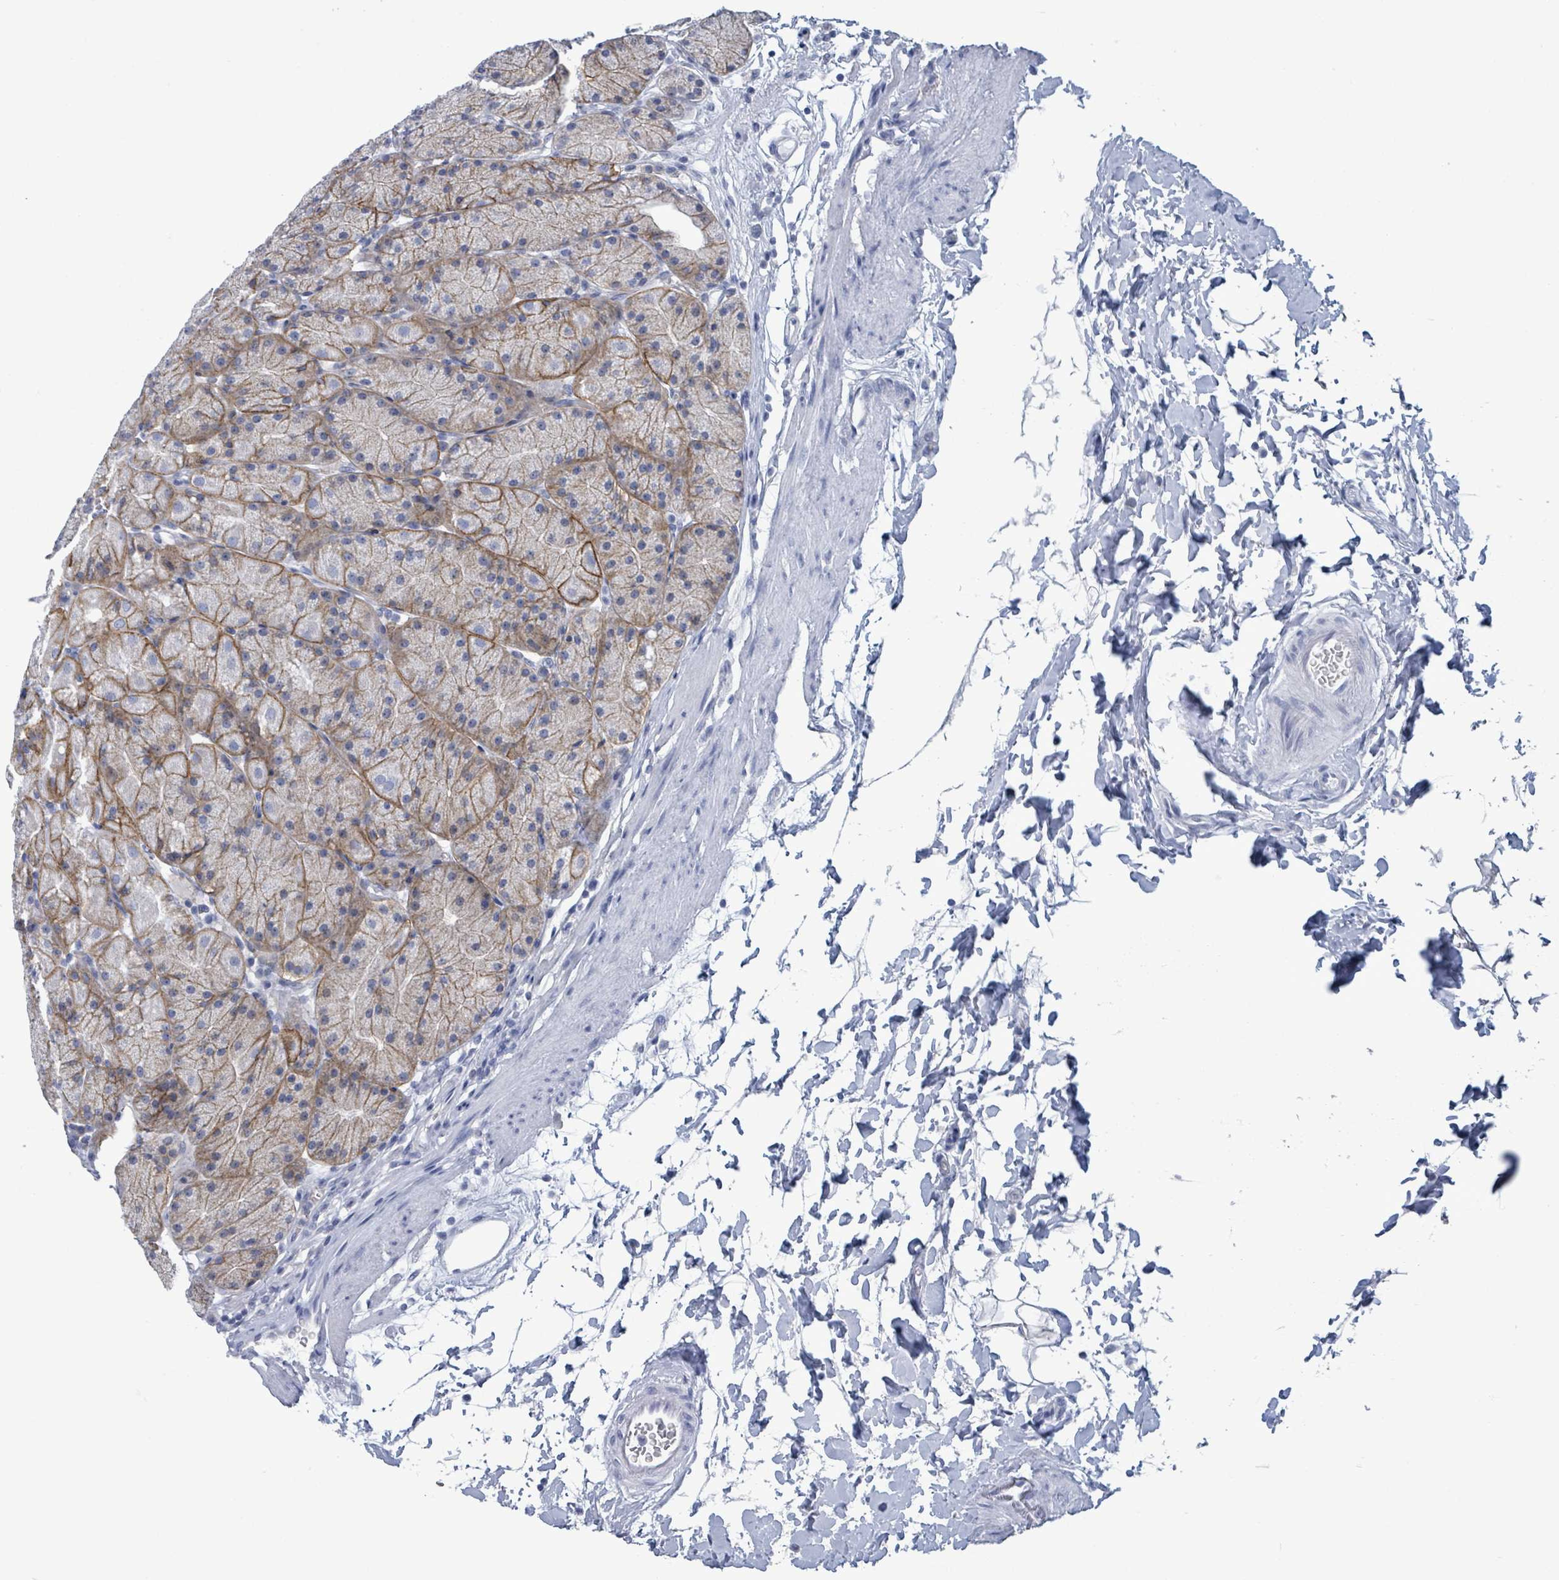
{"staining": {"intensity": "moderate", "quantity": ">75%", "location": "cytoplasmic/membranous"}, "tissue": "stomach", "cell_type": "Glandular cells", "image_type": "normal", "snomed": [{"axis": "morphology", "description": "Normal tissue, NOS"}, {"axis": "topography", "description": "Stomach, upper"}, {"axis": "topography", "description": "Stomach, lower"}], "caption": "Immunohistochemistry (DAB) staining of benign human stomach reveals moderate cytoplasmic/membranous protein staining in about >75% of glandular cells.", "gene": "BSG", "patient": {"sex": "male", "age": 67}}